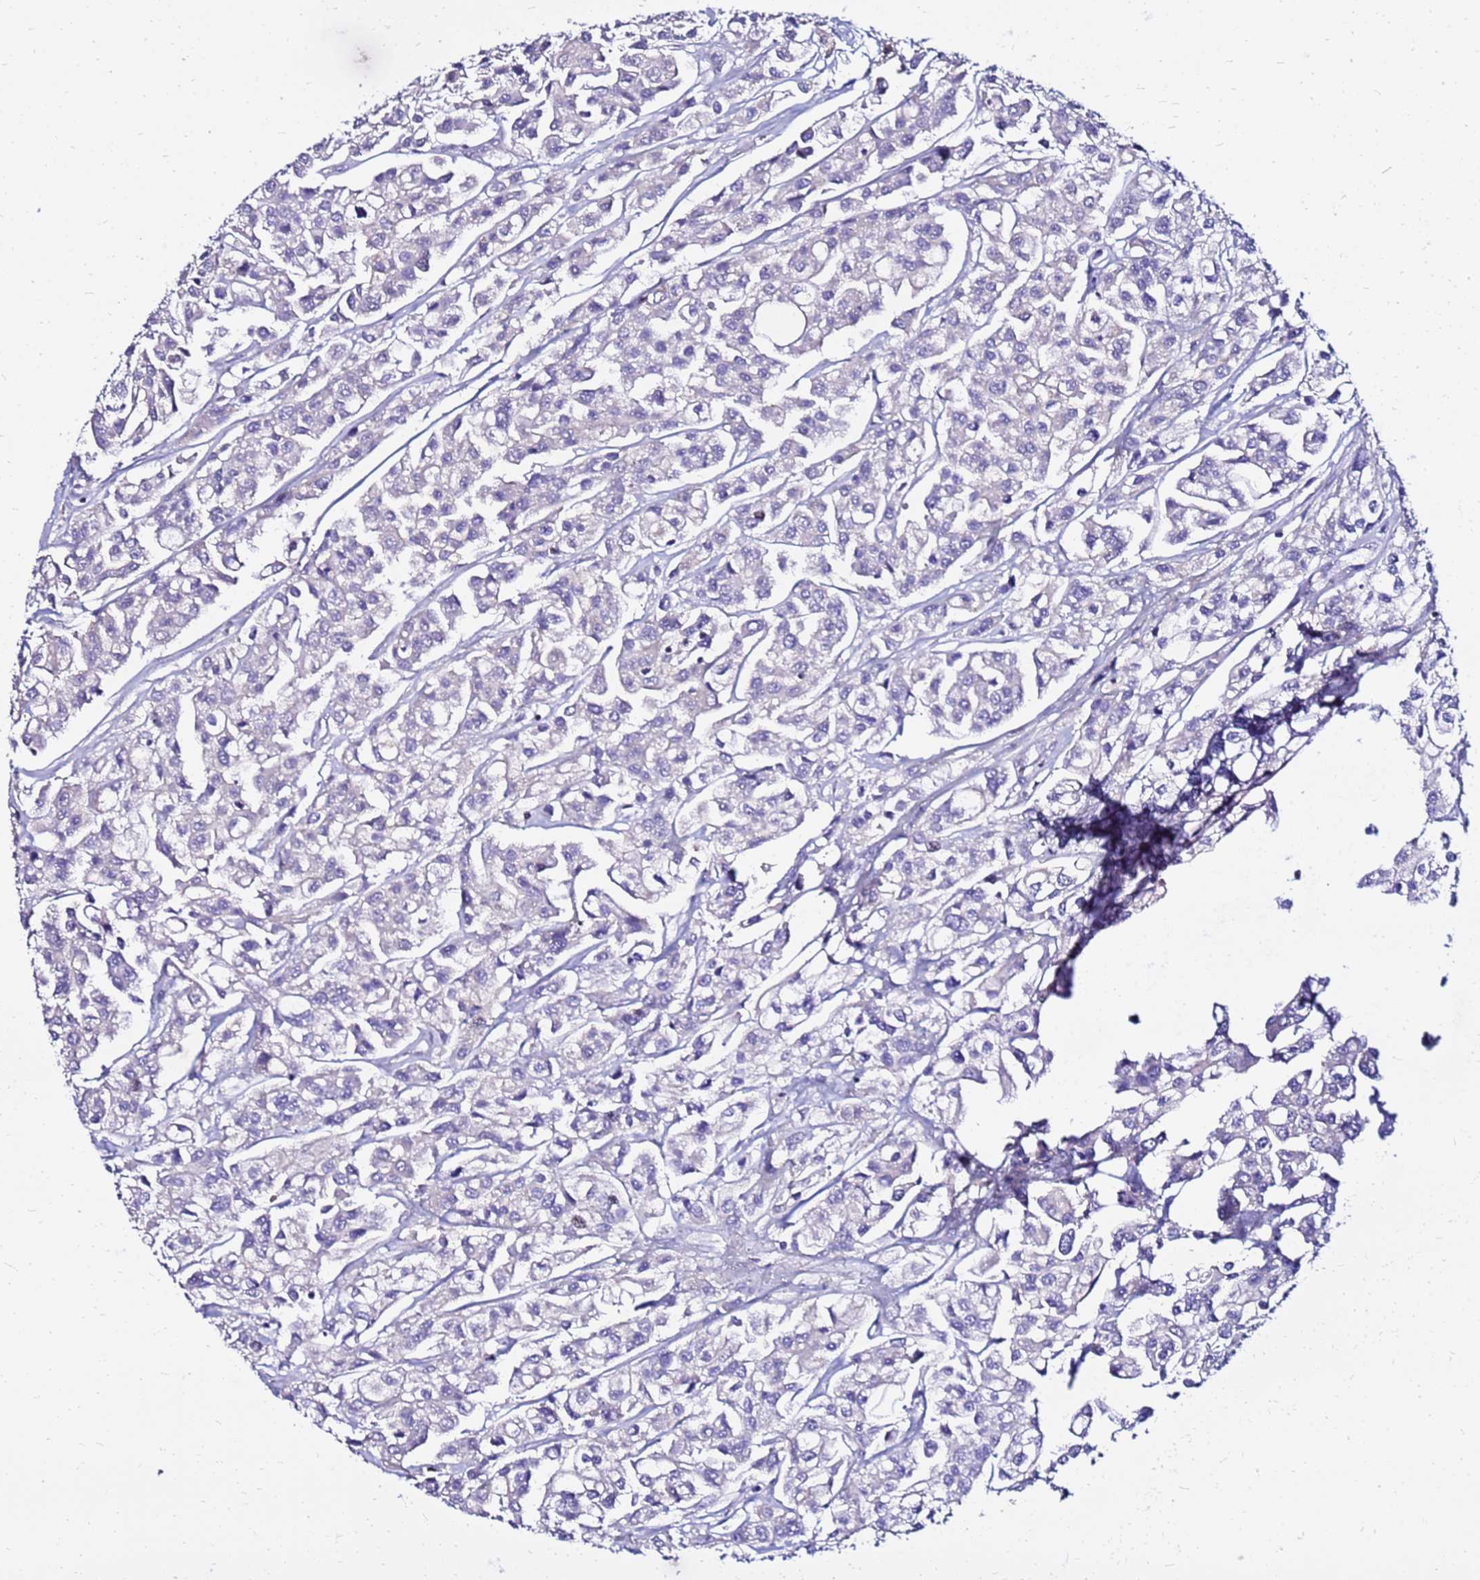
{"staining": {"intensity": "negative", "quantity": "none", "location": "none"}, "tissue": "urothelial cancer", "cell_type": "Tumor cells", "image_type": "cancer", "snomed": [{"axis": "morphology", "description": "Urothelial carcinoma, High grade"}, {"axis": "topography", "description": "Urinary bladder"}], "caption": "Urothelial carcinoma (high-grade) was stained to show a protein in brown. There is no significant expression in tumor cells.", "gene": "ARHGEF5", "patient": {"sex": "male", "age": 67}}